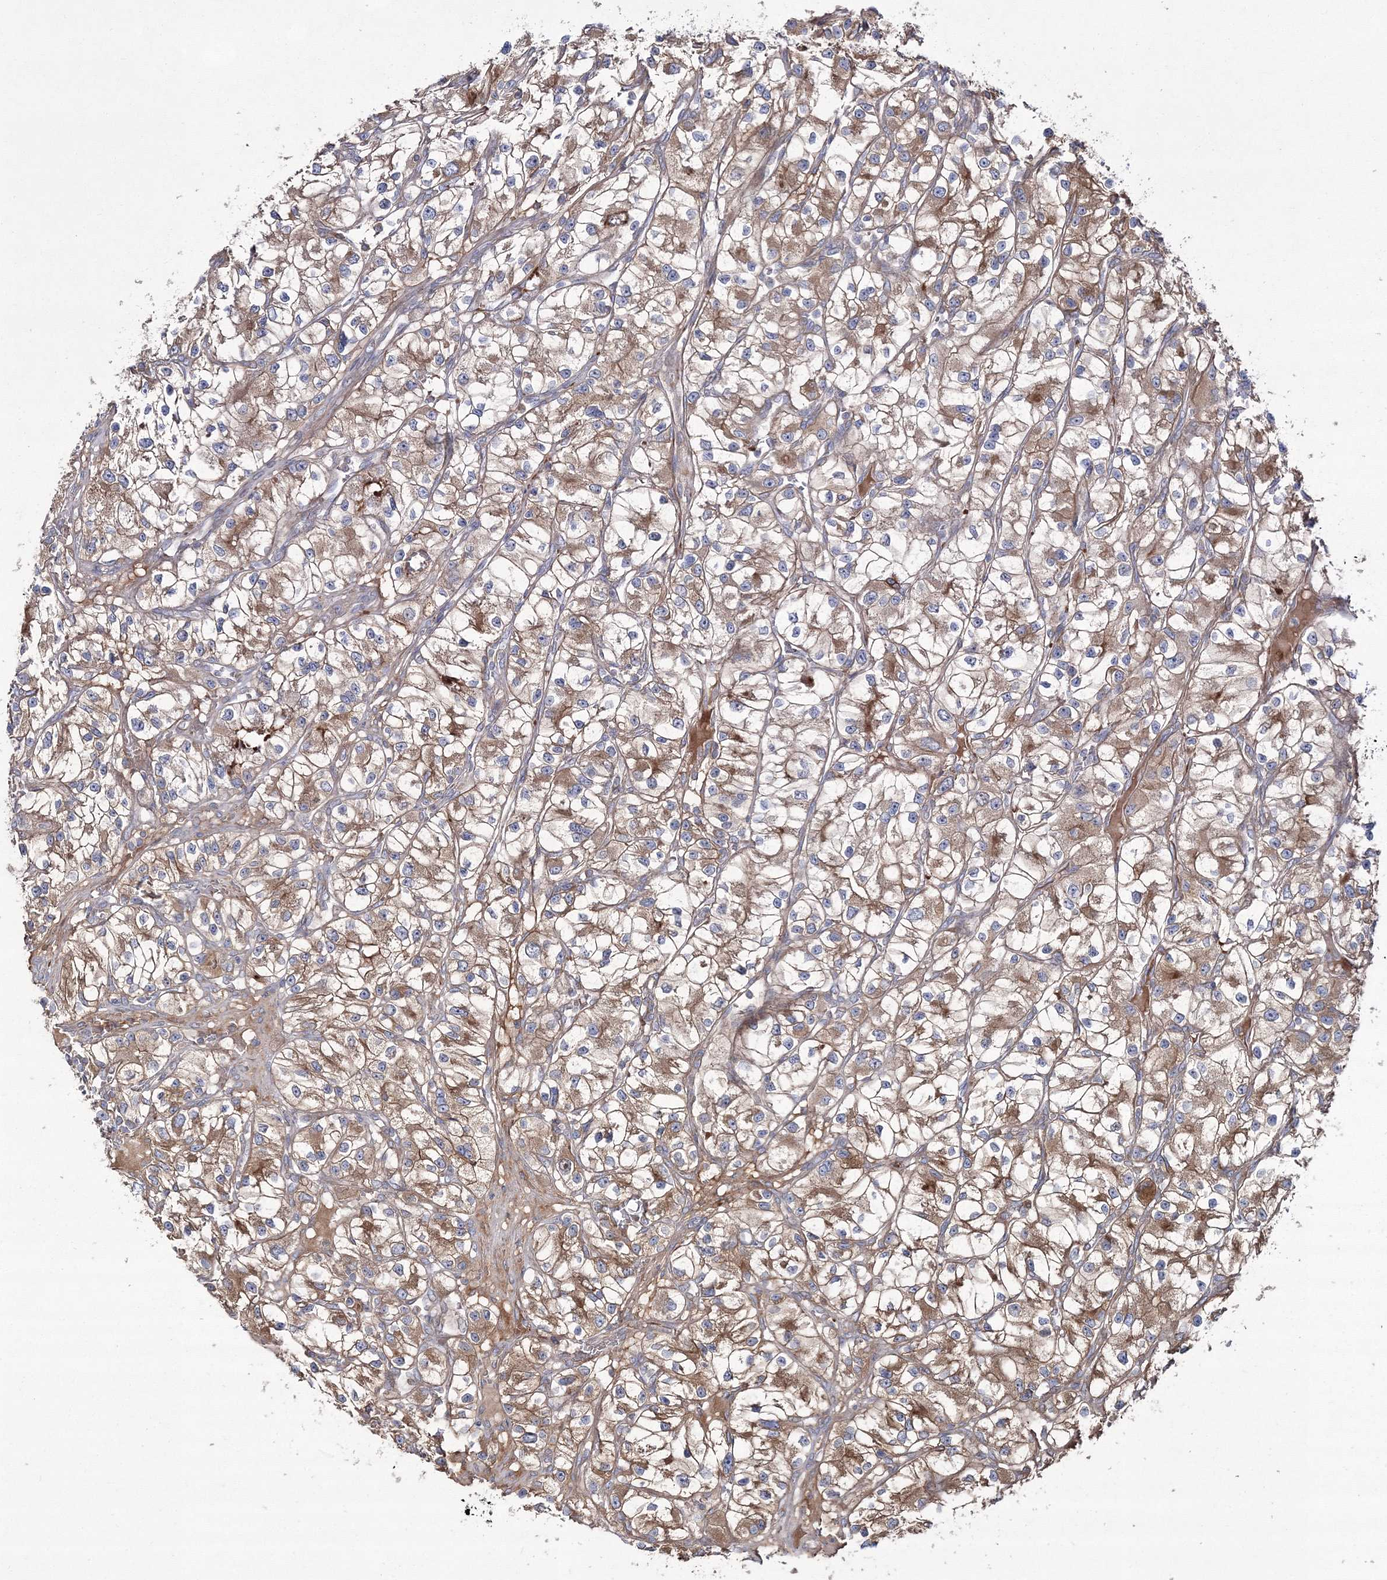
{"staining": {"intensity": "moderate", "quantity": "25%-75%", "location": "cytoplasmic/membranous"}, "tissue": "renal cancer", "cell_type": "Tumor cells", "image_type": "cancer", "snomed": [{"axis": "morphology", "description": "Adenocarcinoma, NOS"}, {"axis": "topography", "description": "Kidney"}], "caption": "Tumor cells display medium levels of moderate cytoplasmic/membranous staining in approximately 25%-75% of cells in human renal cancer (adenocarcinoma). (Stains: DAB (3,3'-diaminobenzidine) in brown, nuclei in blue, Microscopy: brightfield microscopy at high magnification).", "gene": "ZSWIM6", "patient": {"sex": "female", "age": 57}}